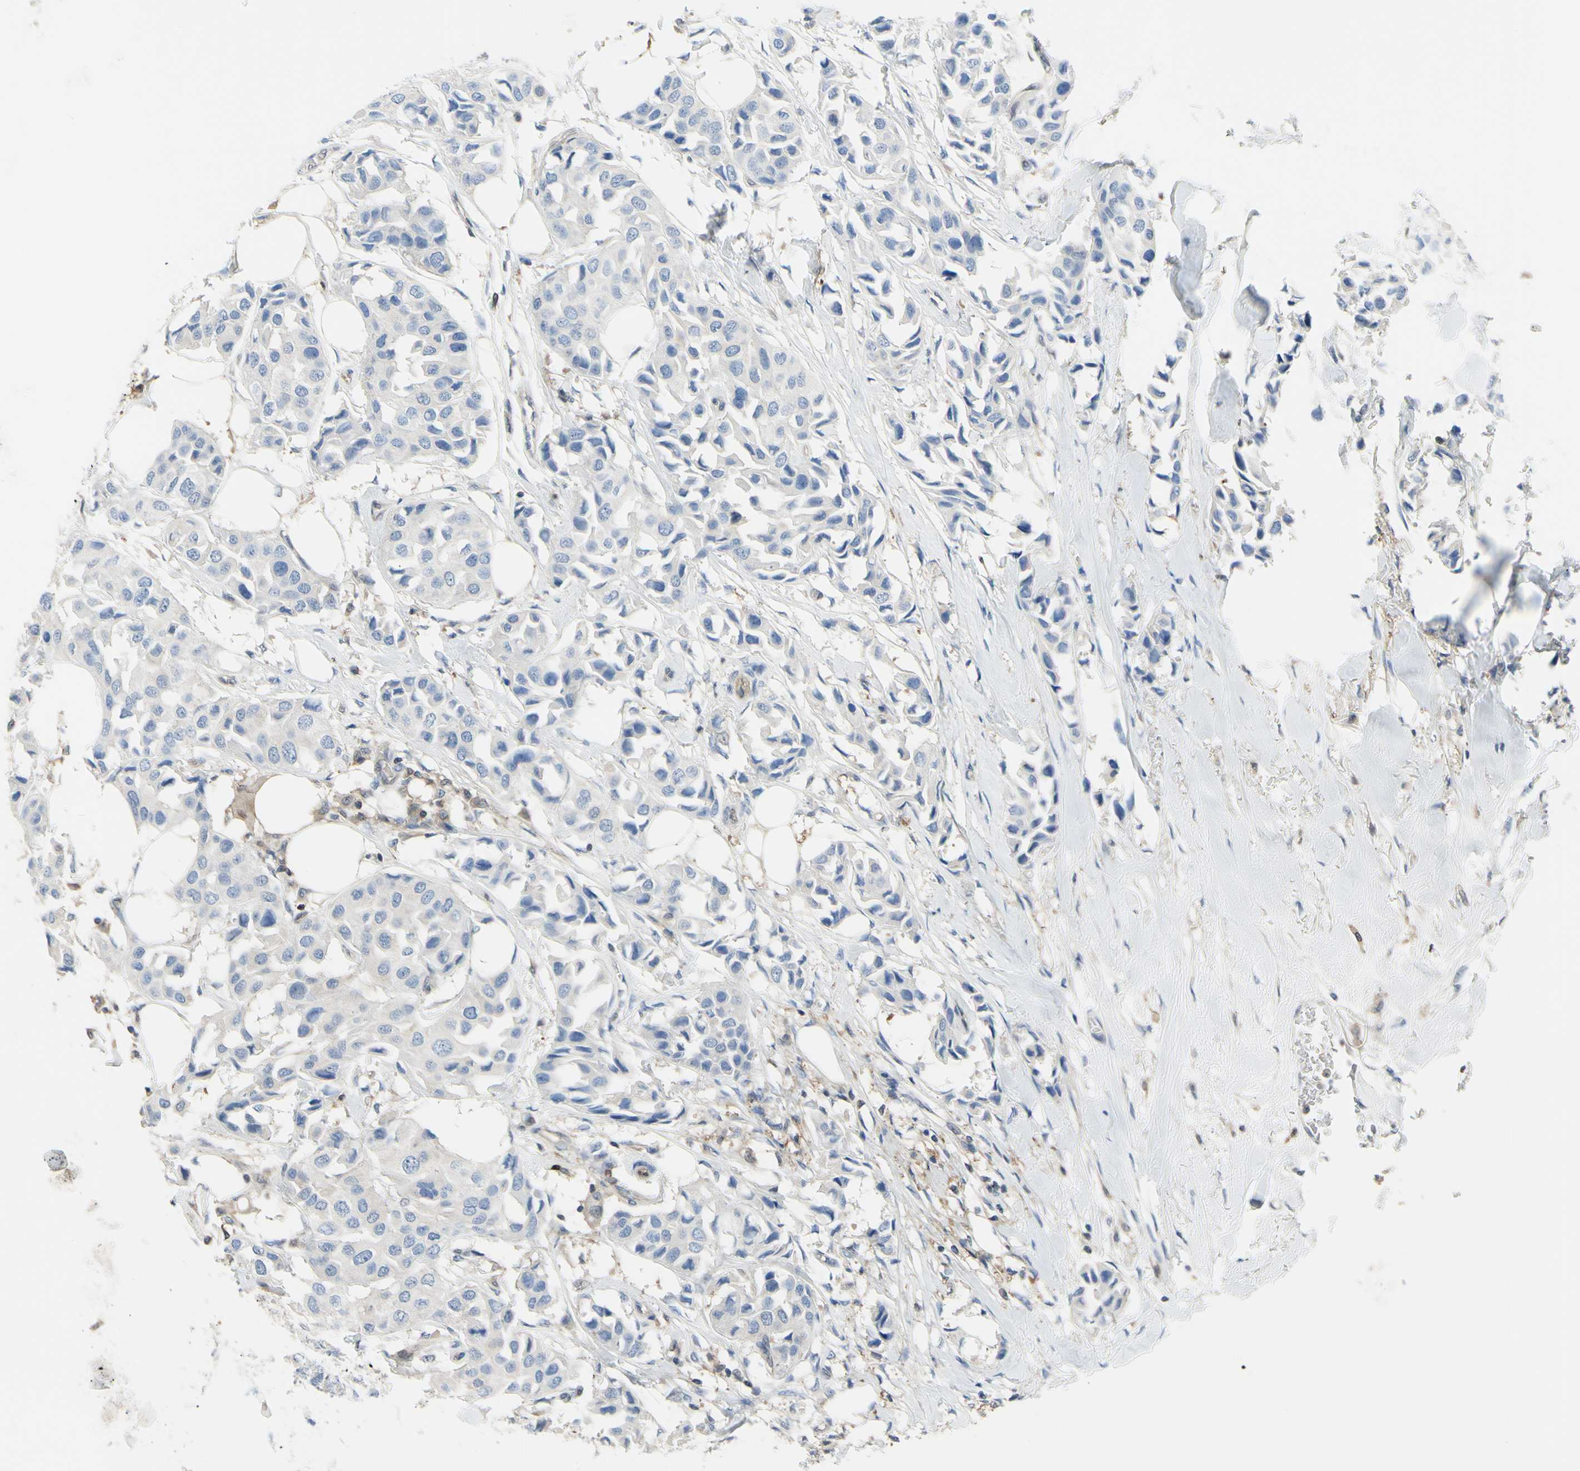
{"staining": {"intensity": "negative", "quantity": "none", "location": "none"}, "tissue": "breast cancer", "cell_type": "Tumor cells", "image_type": "cancer", "snomed": [{"axis": "morphology", "description": "Duct carcinoma"}, {"axis": "topography", "description": "Breast"}], "caption": "Tumor cells show no significant expression in breast cancer (infiltrating ductal carcinoma).", "gene": "UPK3B", "patient": {"sex": "female", "age": 80}}